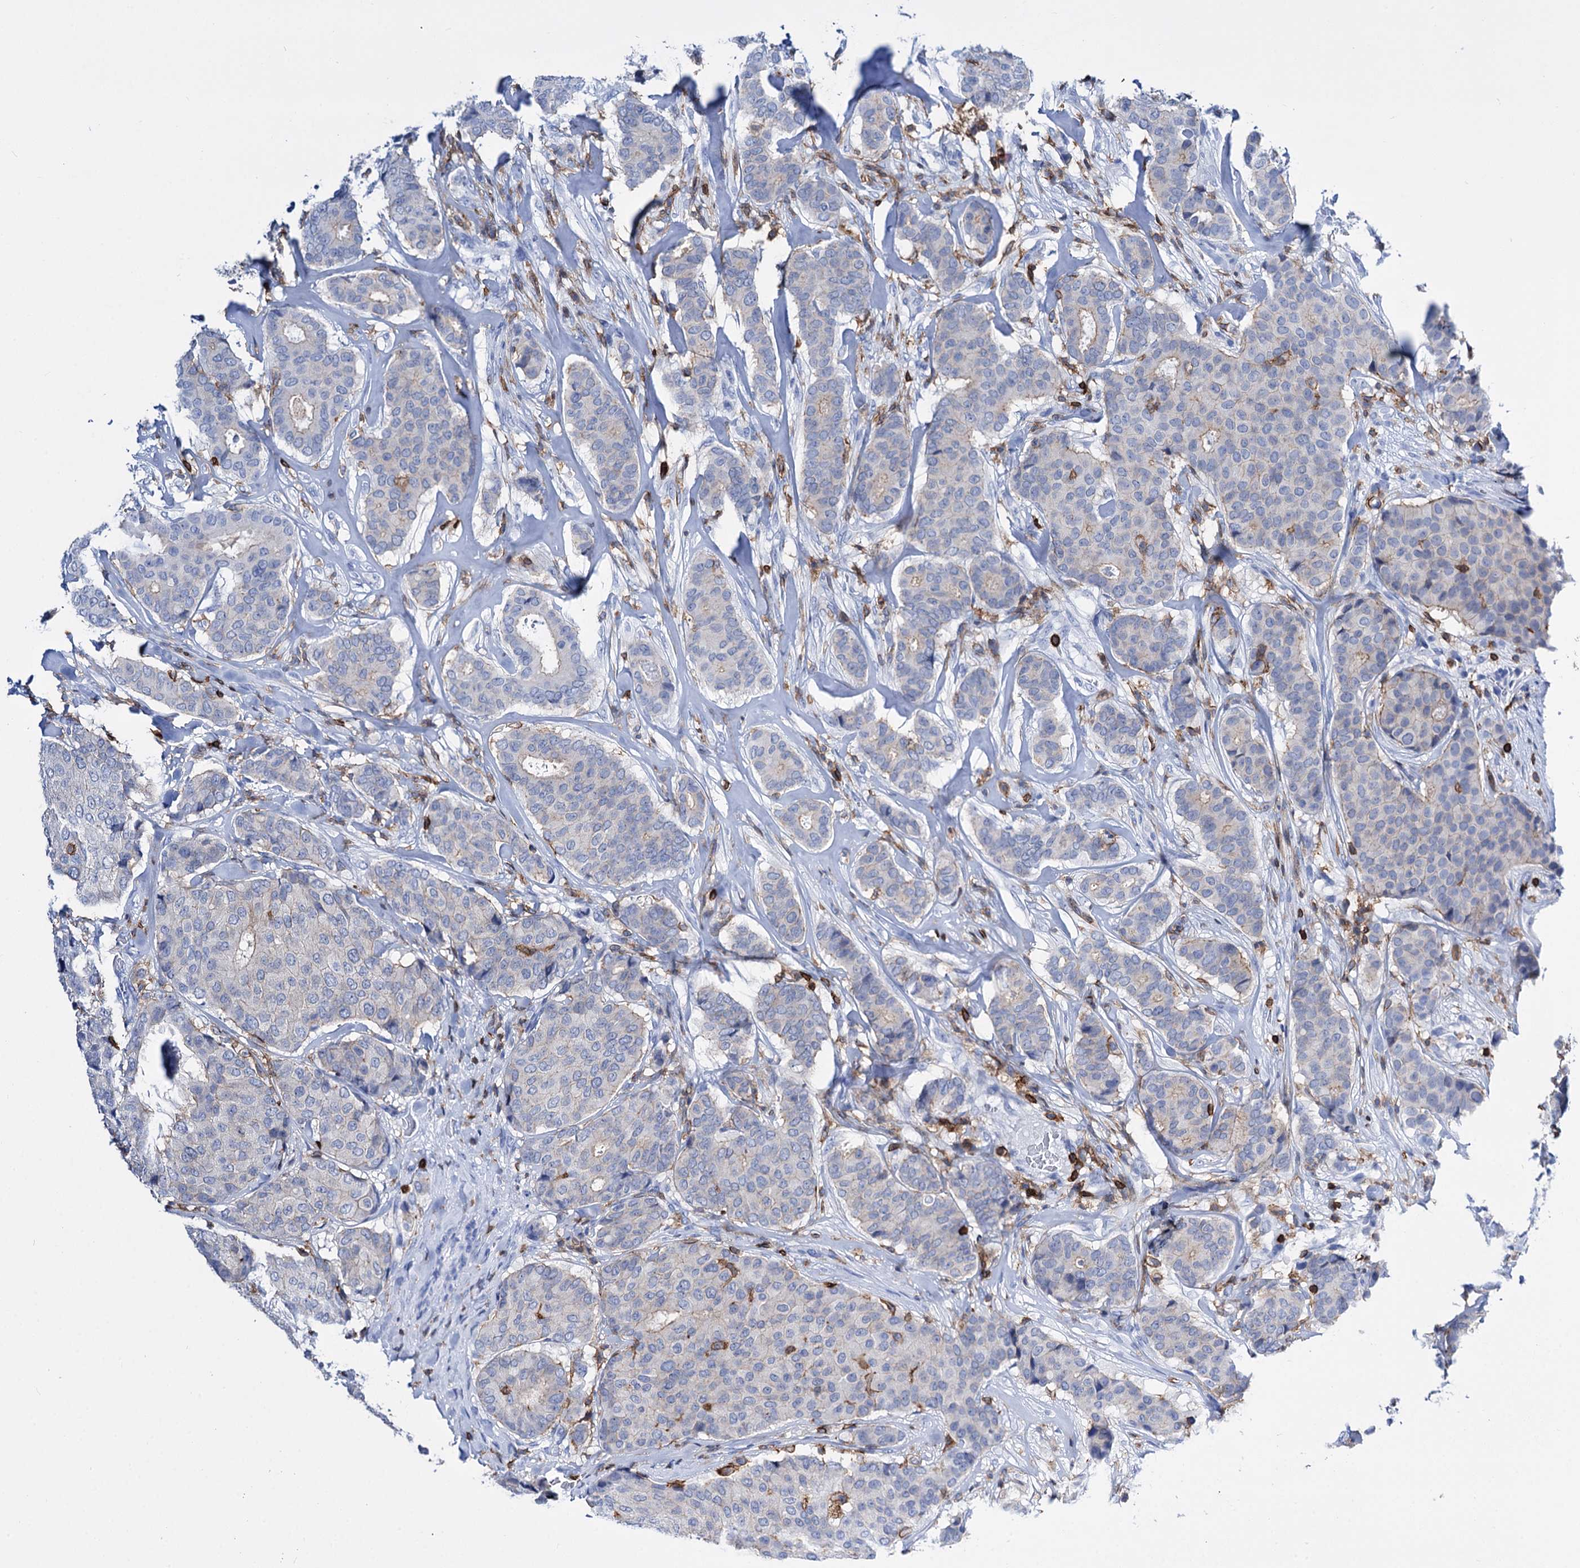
{"staining": {"intensity": "weak", "quantity": "<25%", "location": "cytoplasmic/membranous"}, "tissue": "breast cancer", "cell_type": "Tumor cells", "image_type": "cancer", "snomed": [{"axis": "morphology", "description": "Duct carcinoma"}, {"axis": "topography", "description": "Breast"}], "caption": "This is a image of immunohistochemistry (IHC) staining of breast invasive ductal carcinoma, which shows no positivity in tumor cells. (Immunohistochemistry (ihc), brightfield microscopy, high magnification).", "gene": "DEF6", "patient": {"sex": "female", "age": 75}}